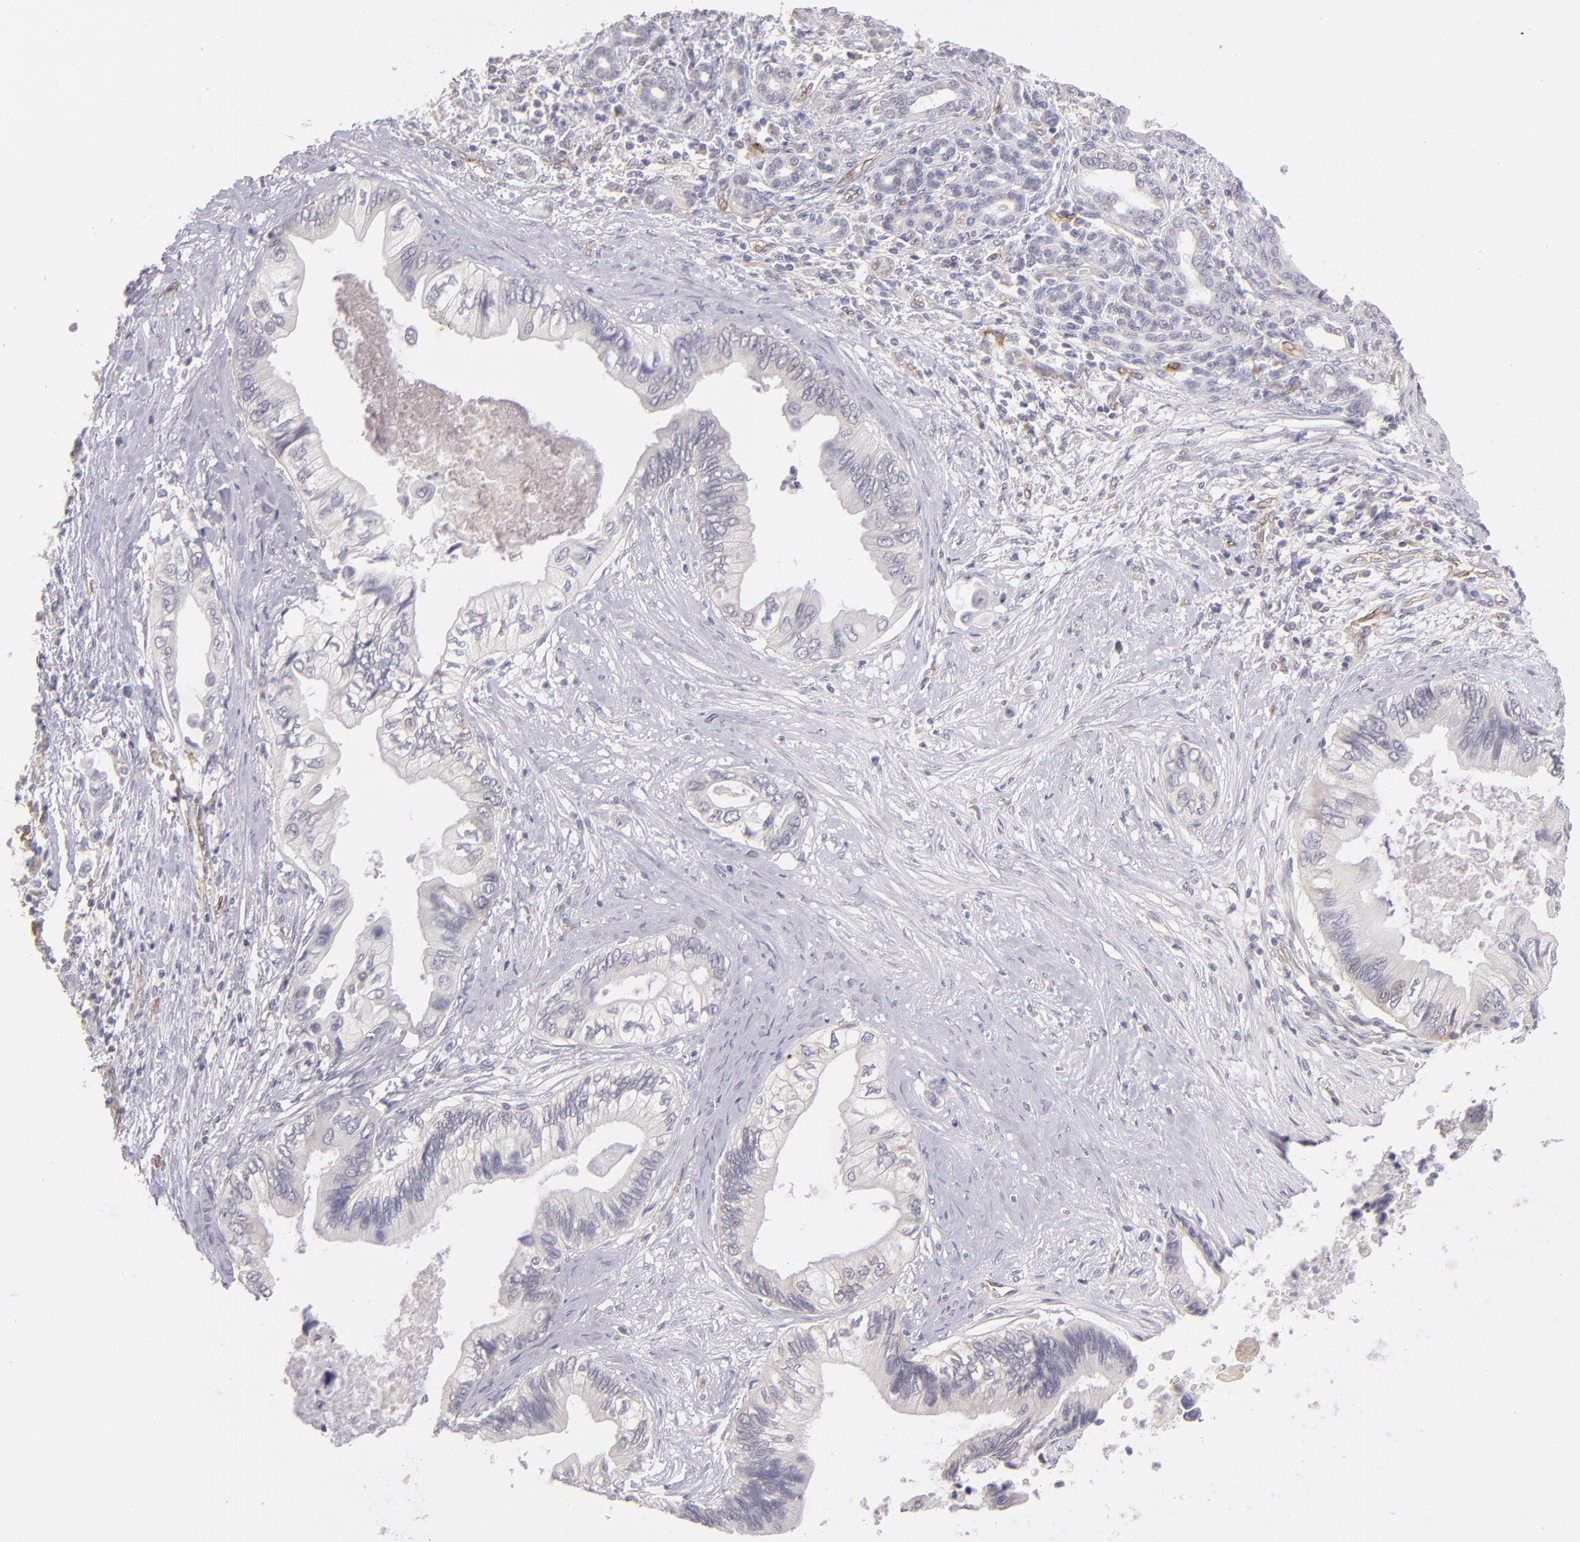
{"staining": {"intensity": "negative", "quantity": "none", "location": "none"}, "tissue": "pancreatic cancer", "cell_type": "Tumor cells", "image_type": "cancer", "snomed": [{"axis": "morphology", "description": "Adenocarcinoma, NOS"}, {"axis": "topography", "description": "Pancreas"}], "caption": "High magnification brightfield microscopy of pancreatic adenocarcinoma stained with DAB (brown) and counterstained with hematoxylin (blue): tumor cells show no significant expression. The staining was performed using DAB (3,3'-diaminobenzidine) to visualize the protein expression in brown, while the nuclei were stained in blue with hematoxylin (Magnification: 20x).", "gene": "THBD", "patient": {"sex": "female", "age": 66}}